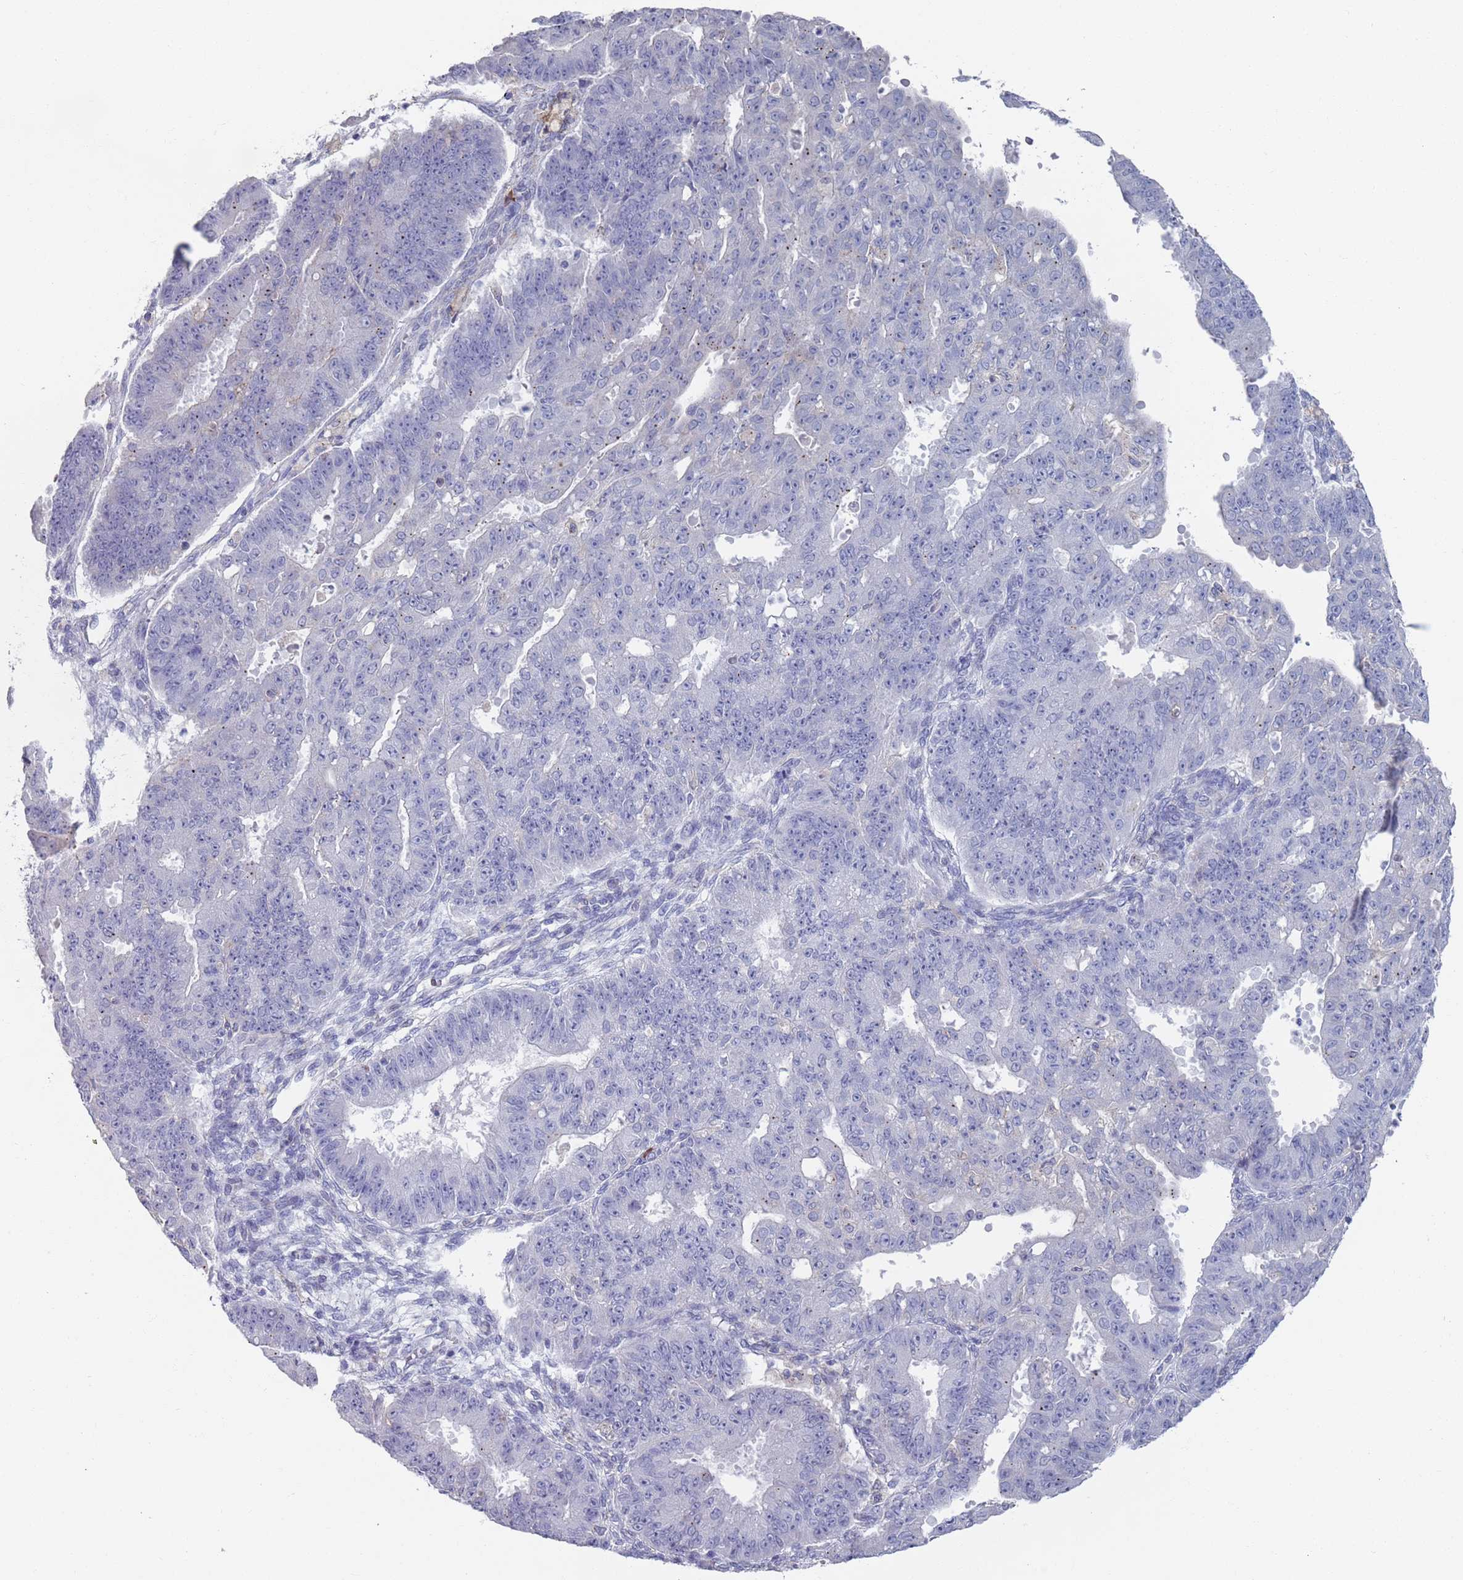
{"staining": {"intensity": "negative", "quantity": "none", "location": "none"}, "tissue": "ovarian cancer", "cell_type": "Tumor cells", "image_type": "cancer", "snomed": [{"axis": "morphology", "description": "Carcinoma, endometroid"}, {"axis": "topography", "description": "Appendix"}, {"axis": "topography", "description": "Ovary"}], "caption": "High magnification brightfield microscopy of endometroid carcinoma (ovarian) stained with DAB (brown) and counterstained with hematoxylin (blue): tumor cells show no significant staining.", "gene": "MAT1A", "patient": {"sex": "female", "age": 42}}